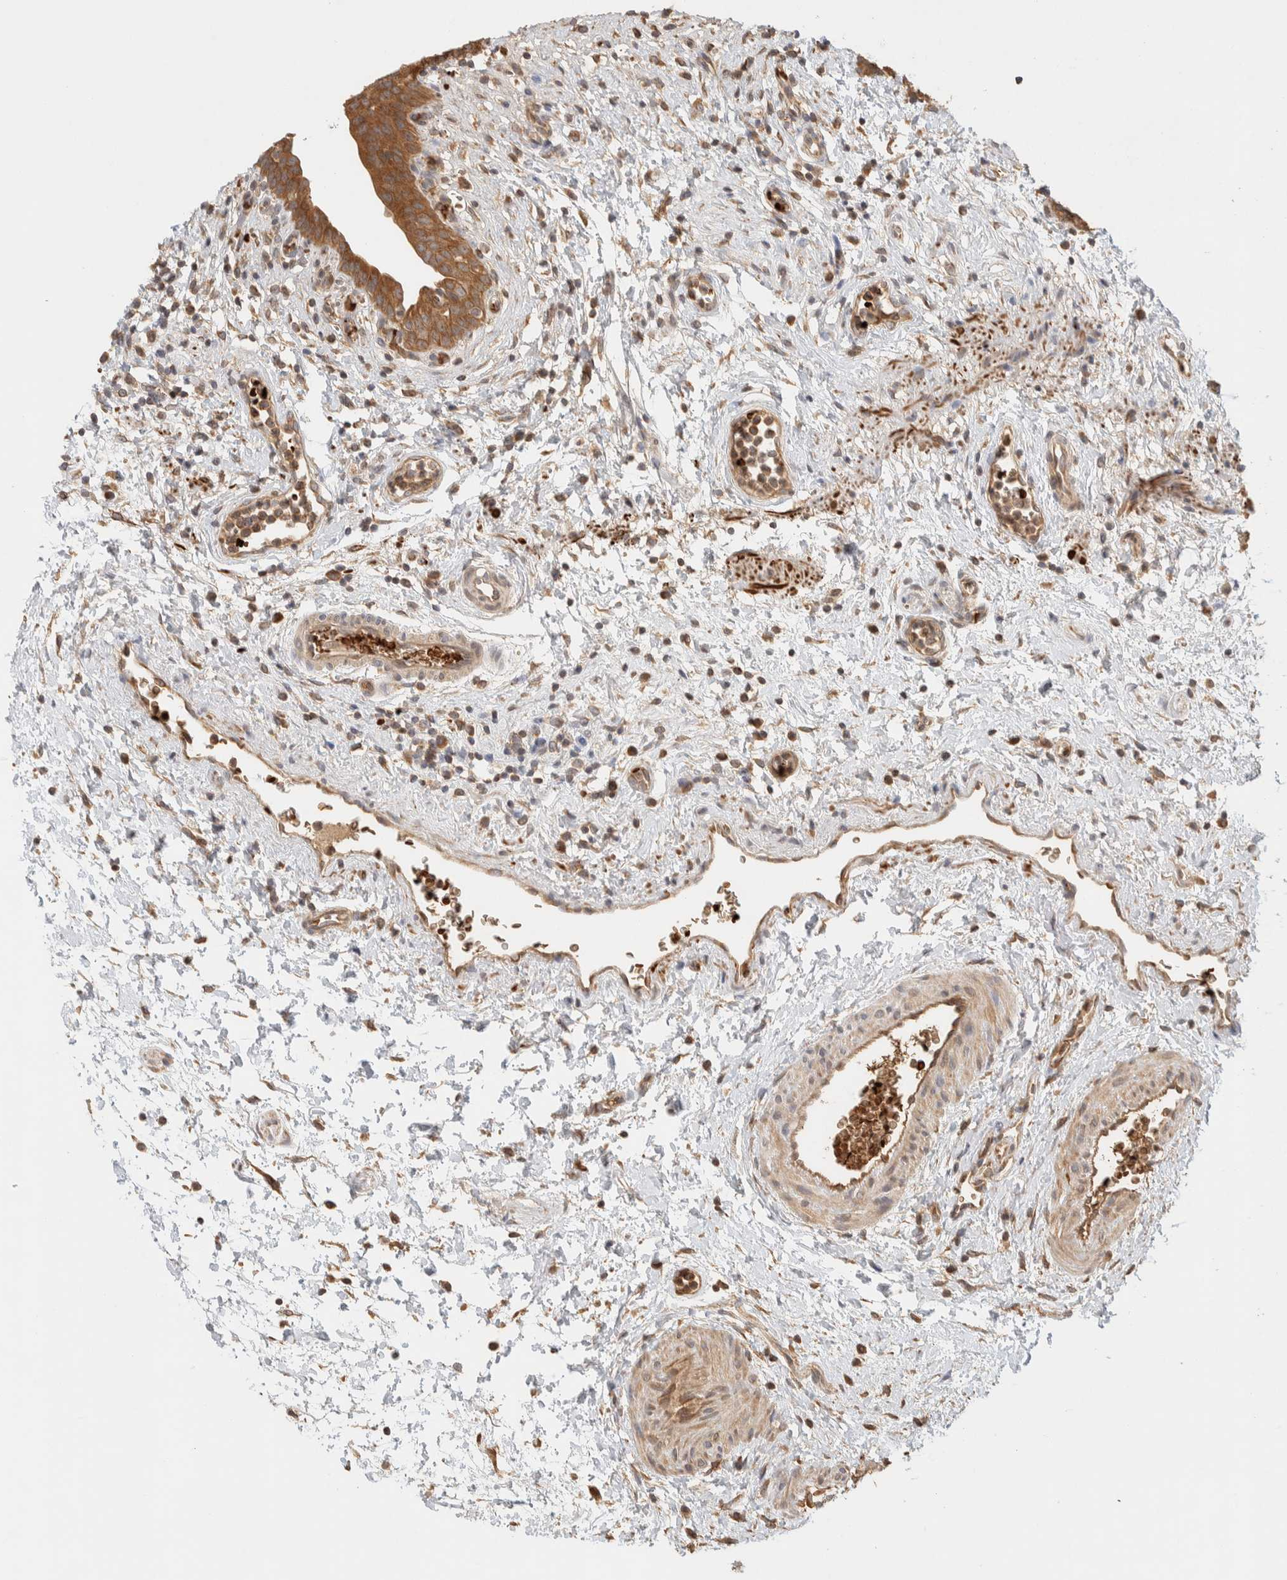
{"staining": {"intensity": "moderate", "quantity": ">75%", "location": "cytoplasmic/membranous"}, "tissue": "urinary bladder", "cell_type": "Urothelial cells", "image_type": "normal", "snomed": [{"axis": "morphology", "description": "Normal tissue, NOS"}, {"axis": "topography", "description": "Urinary bladder"}], "caption": "Immunohistochemistry (IHC) staining of benign urinary bladder, which reveals medium levels of moderate cytoplasmic/membranous positivity in about >75% of urothelial cells indicating moderate cytoplasmic/membranous protein staining. The staining was performed using DAB (3,3'-diaminobenzidine) (brown) for protein detection and nuclei were counterstained in hematoxylin (blue).", "gene": "TTI2", "patient": {"sex": "male", "age": 37}}